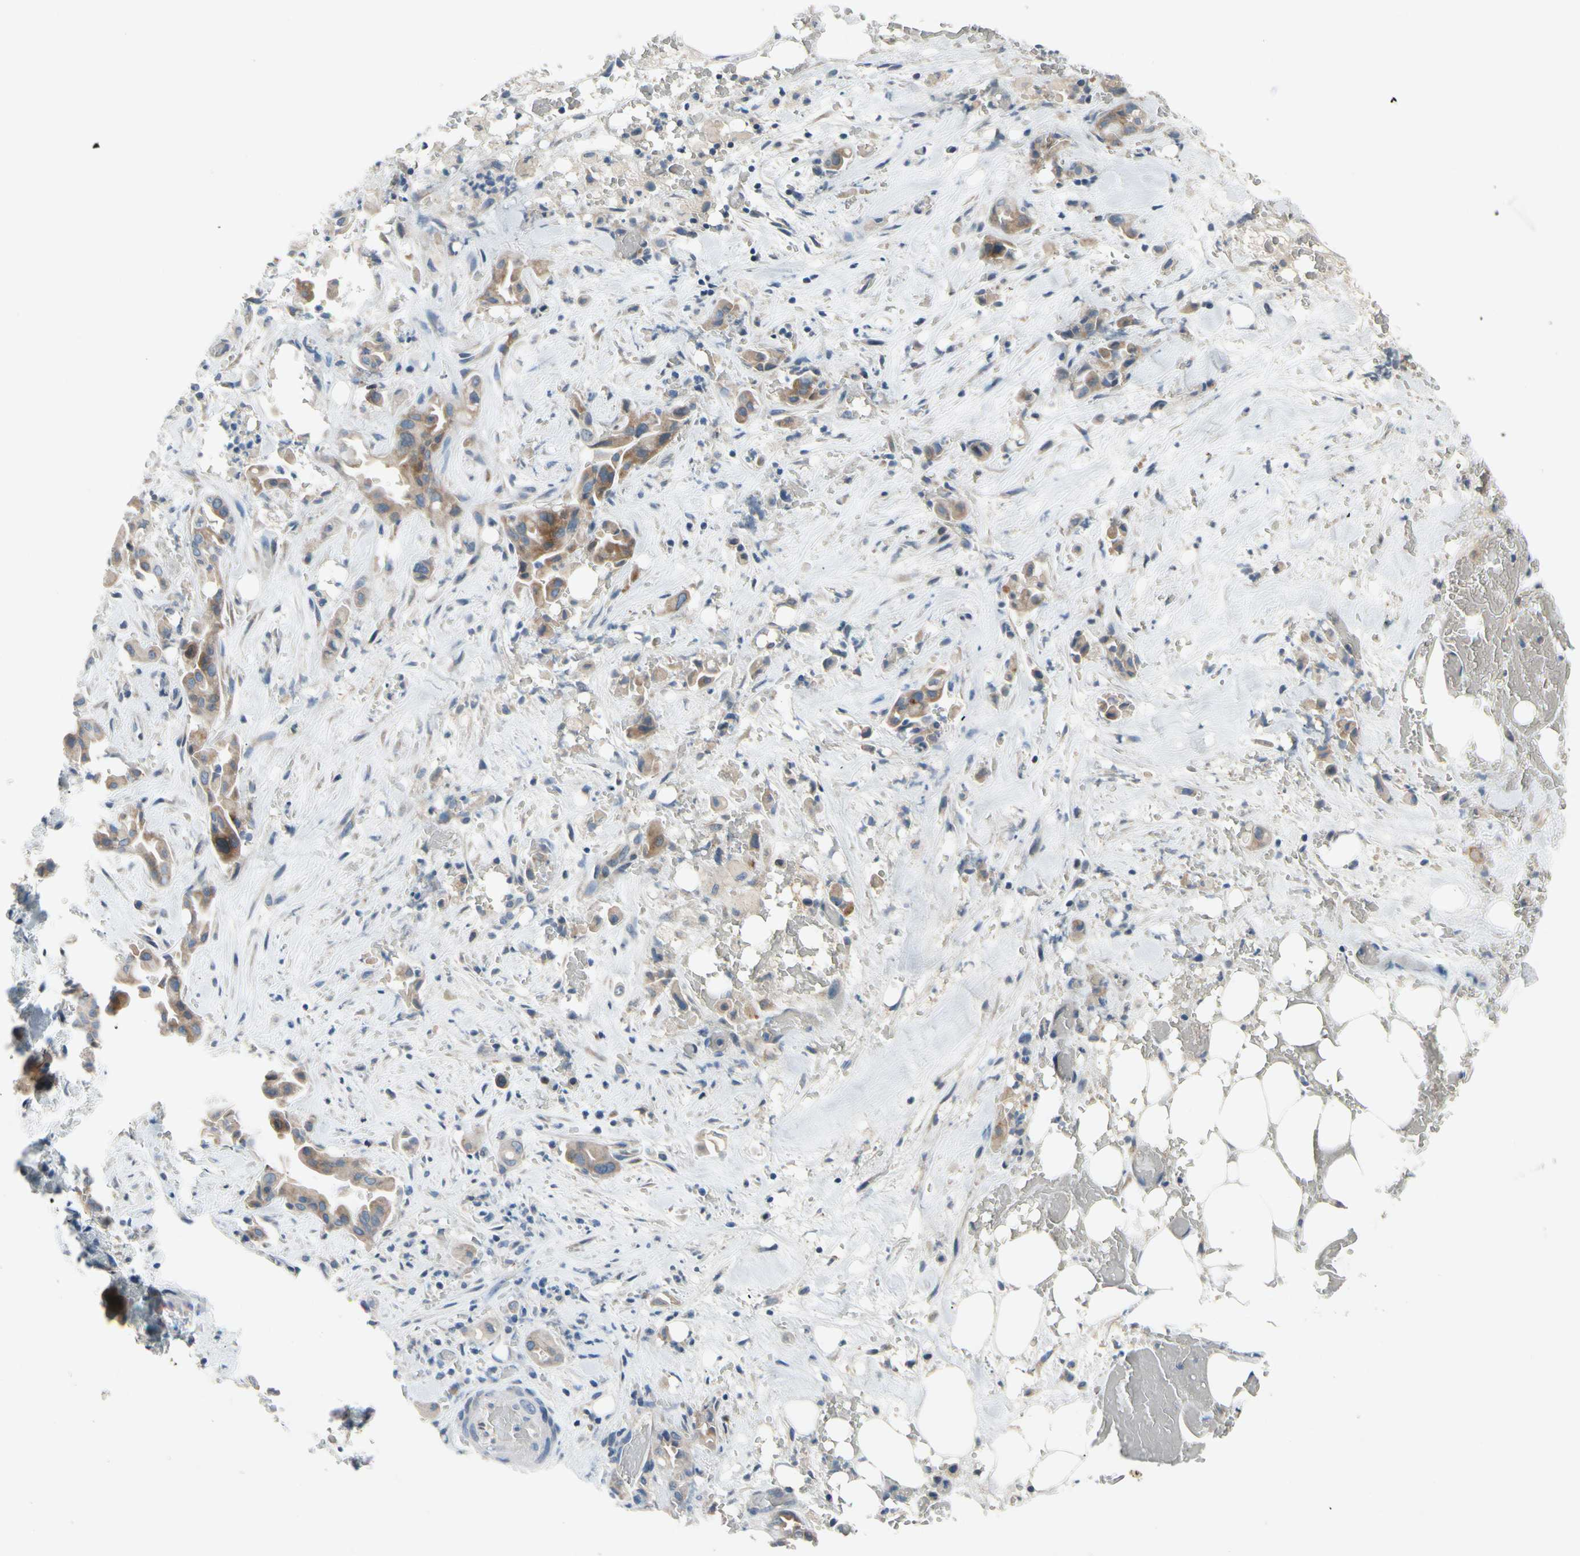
{"staining": {"intensity": "moderate", "quantity": "25%-75%", "location": "cytoplasmic/membranous"}, "tissue": "liver cancer", "cell_type": "Tumor cells", "image_type": "cancer", "snomed": [{"axis": "morphology", "description": "Cholangiocarcinoma"}, {"axis": "topography", "description": "Liver"}], "caption": "IHC of human liver cholangiocarcinoma reveals medium levels of moderate cytoplasmic/membranous positivity in approximately 25%-75% of tumor cells. (brown staining indicates protein expression, while blue staining denotes nuclei).", "gene": "PIP5K1B", "patient": {"sex": "female", "age": 68}}